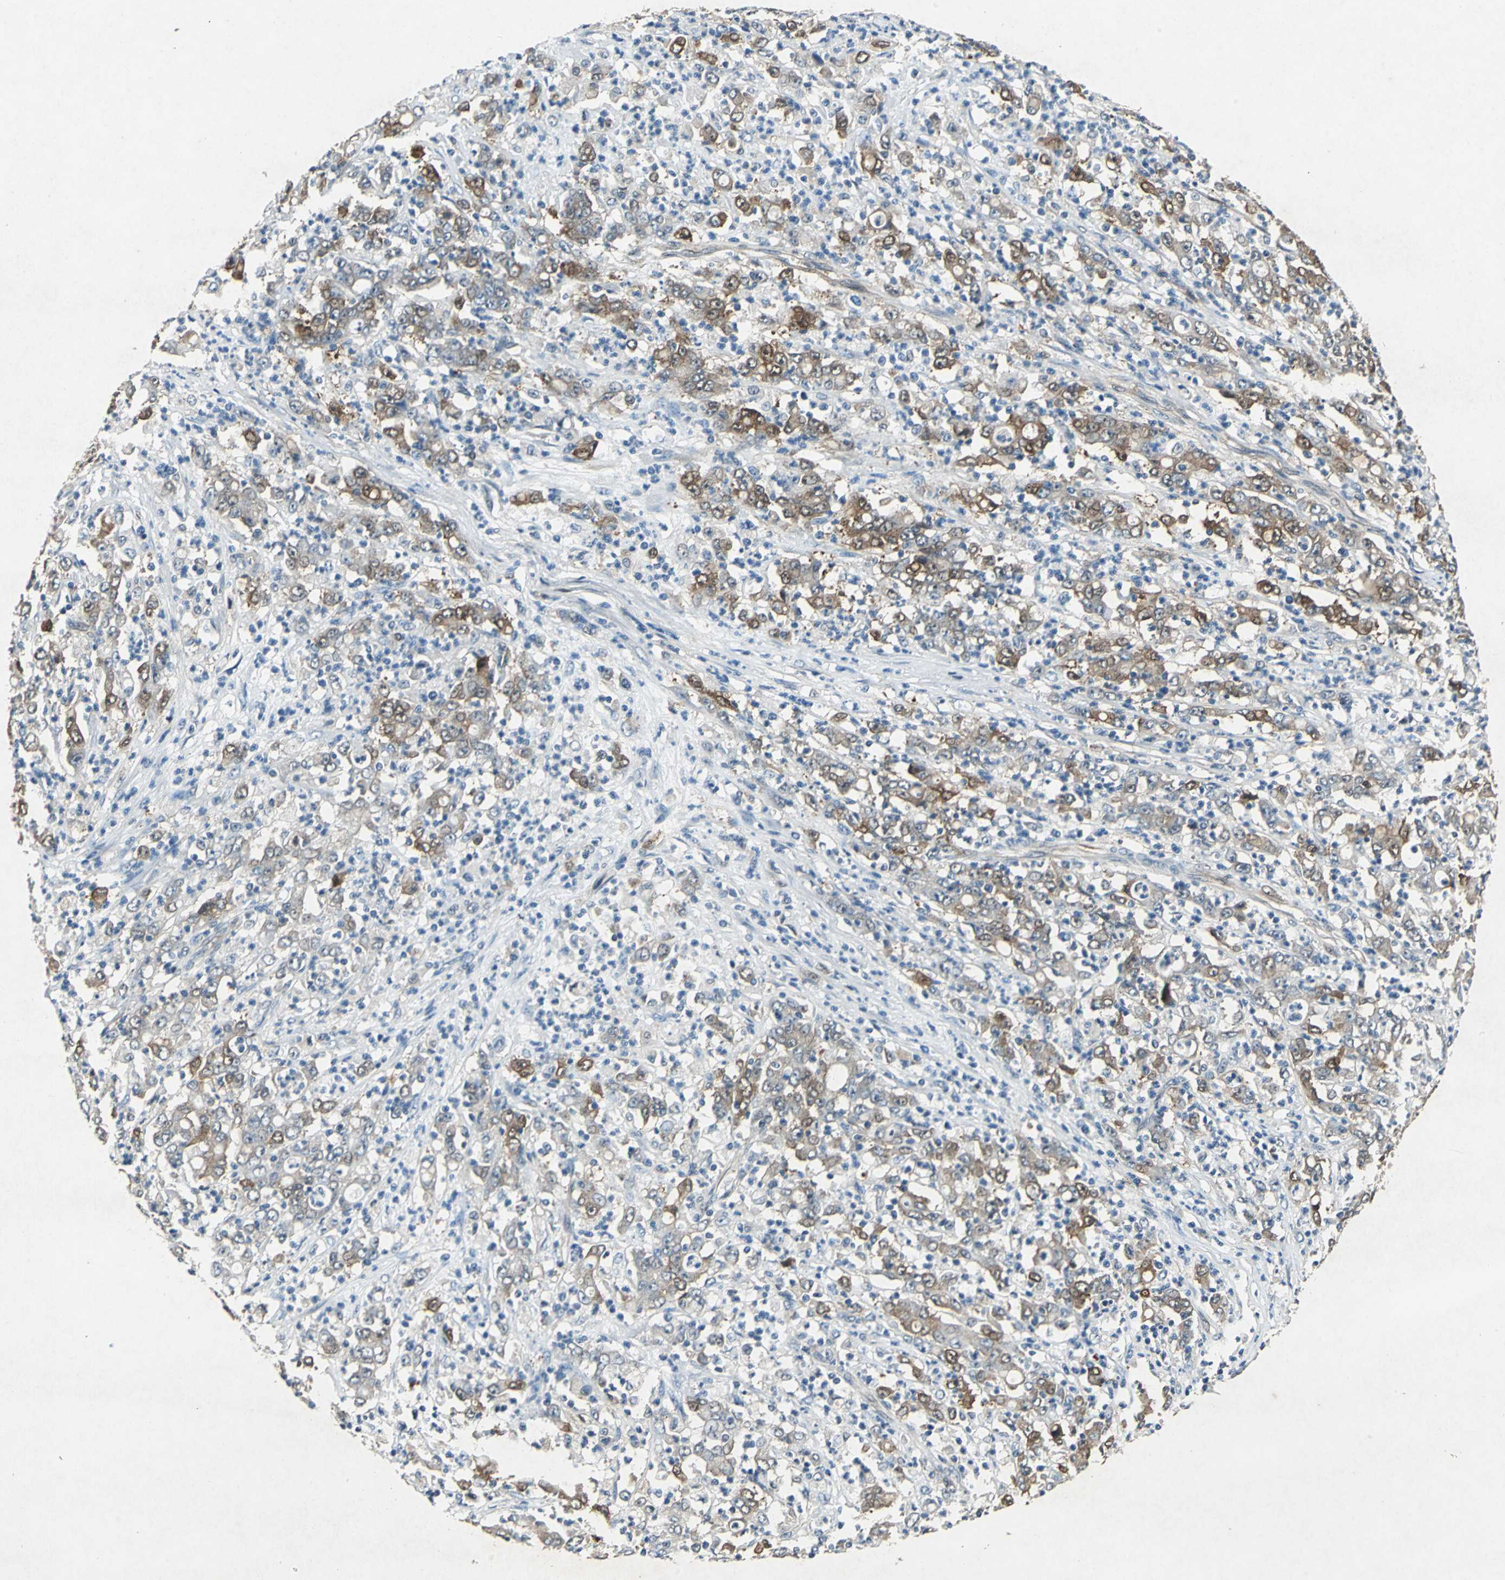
{"staining": {"intensity": "moderate", "quantity": ">75%", "location": "cytoplasmic/membranous"}, "tissue": "stomach cancer", "cell_type": "Tumor cells", "image_type": "cancer", "snomed": [{"axis": "morphology", "description": "Adenocarcinoma, NOS"}, {"axis": "topography", "description": "Stomach, lower"}], "caption": "This is a micrograph of IHC staining of stomach adenocarcinoma, which shows moderate positivity in the cytoplasmic/membranous of tumor cells.", "gene": "RRM2B", "patient": {"sex": "female", "age": 71}}